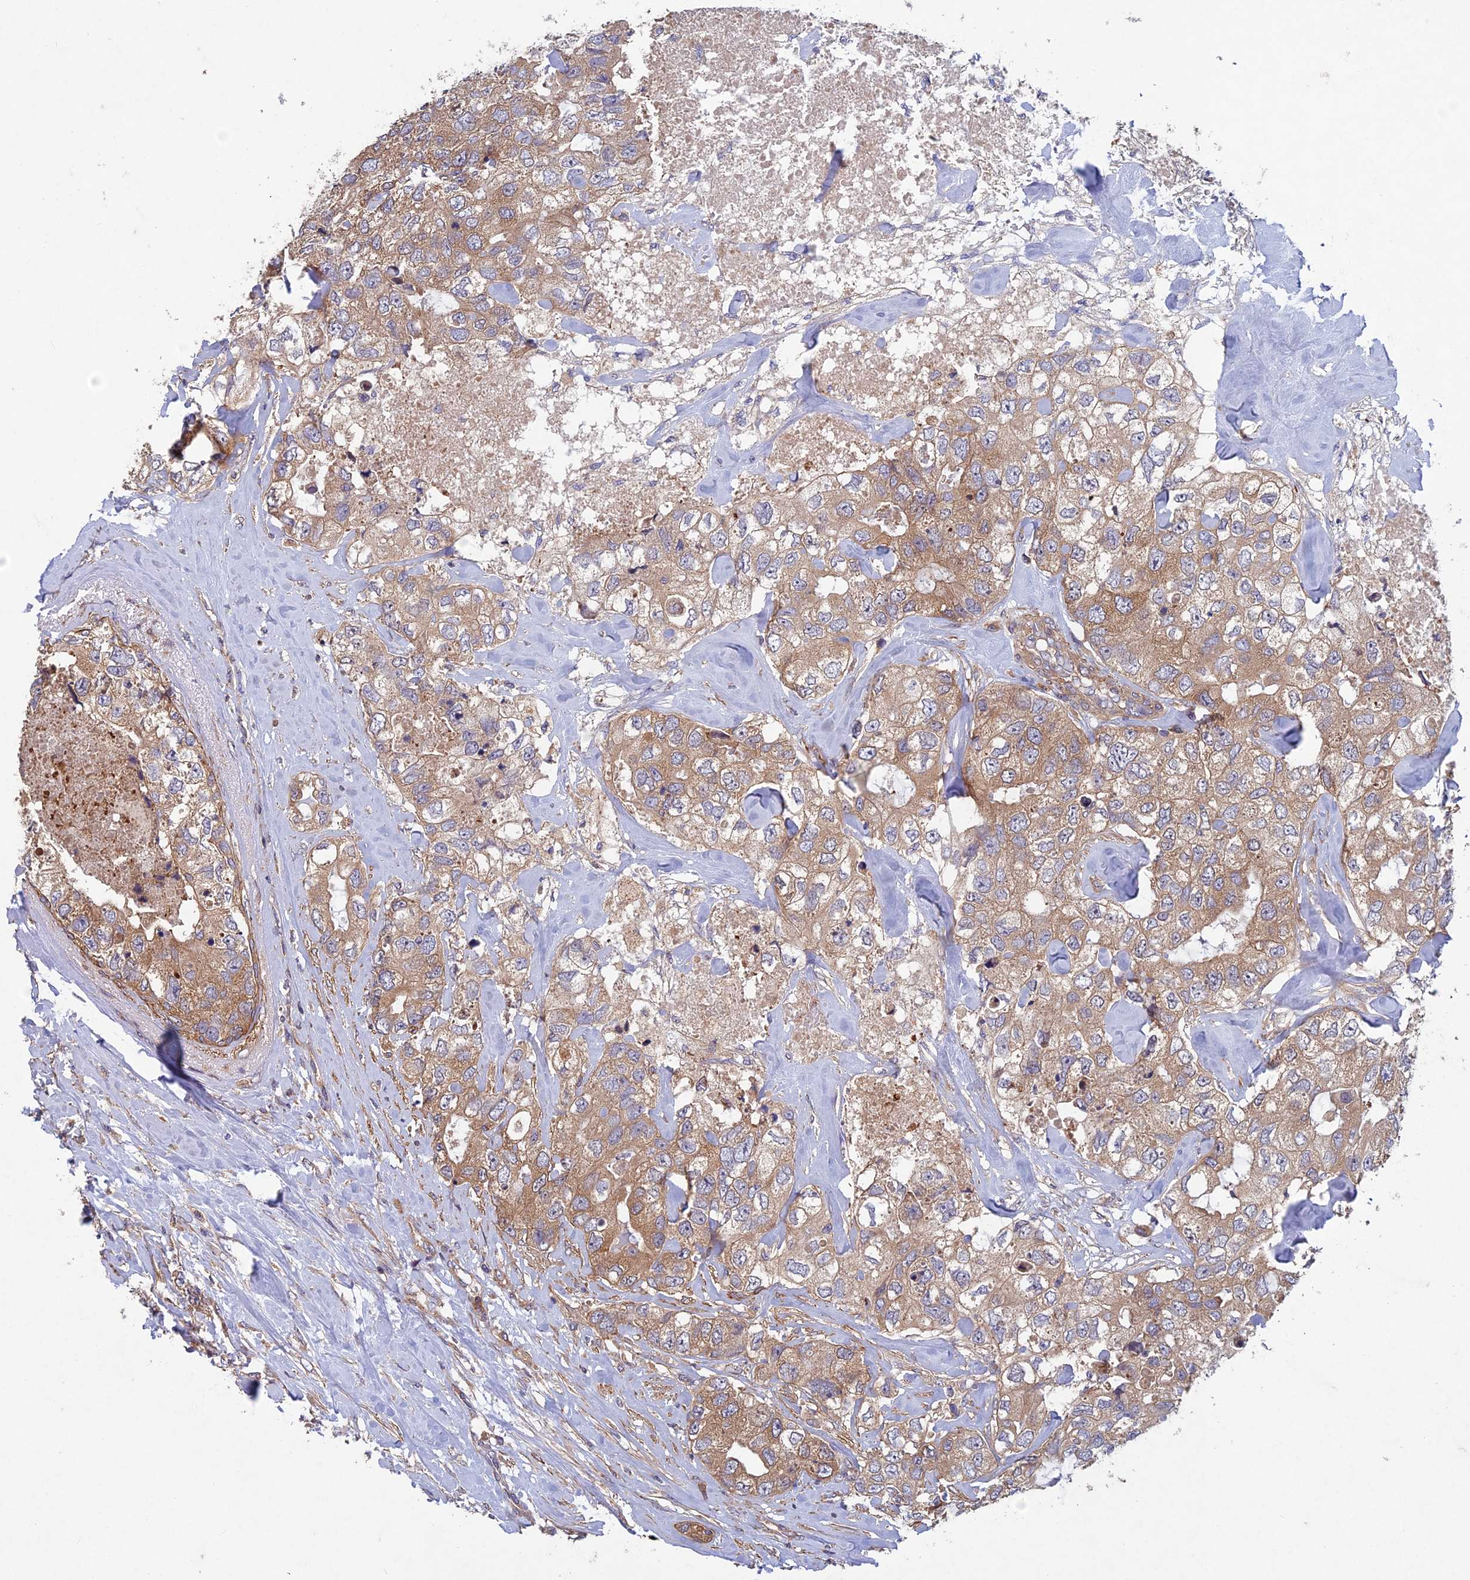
{"staining": {"intensity": "moderate", "quantity": ">75%", "location": "cytoplasmic/membranous"}, "tissue": "breast cancer", "cell_type": "Tumor cells", "image_type": "cancer", "snomed": [{"axis": "morphology", "description": "Duct carcinoma"}, {"axis": "topography", "description": "Breast"}], "caption": "High-power microscopy captured an immunohistochemistry (IHC) micrograph of breast cancer (intraductal carcinoma), revealing moderate cytoplasmic/membranous expression in approximately >75% of tumor cells.", "gene": "NCAPG", "patient": {"sex": "female", "age": 62}}